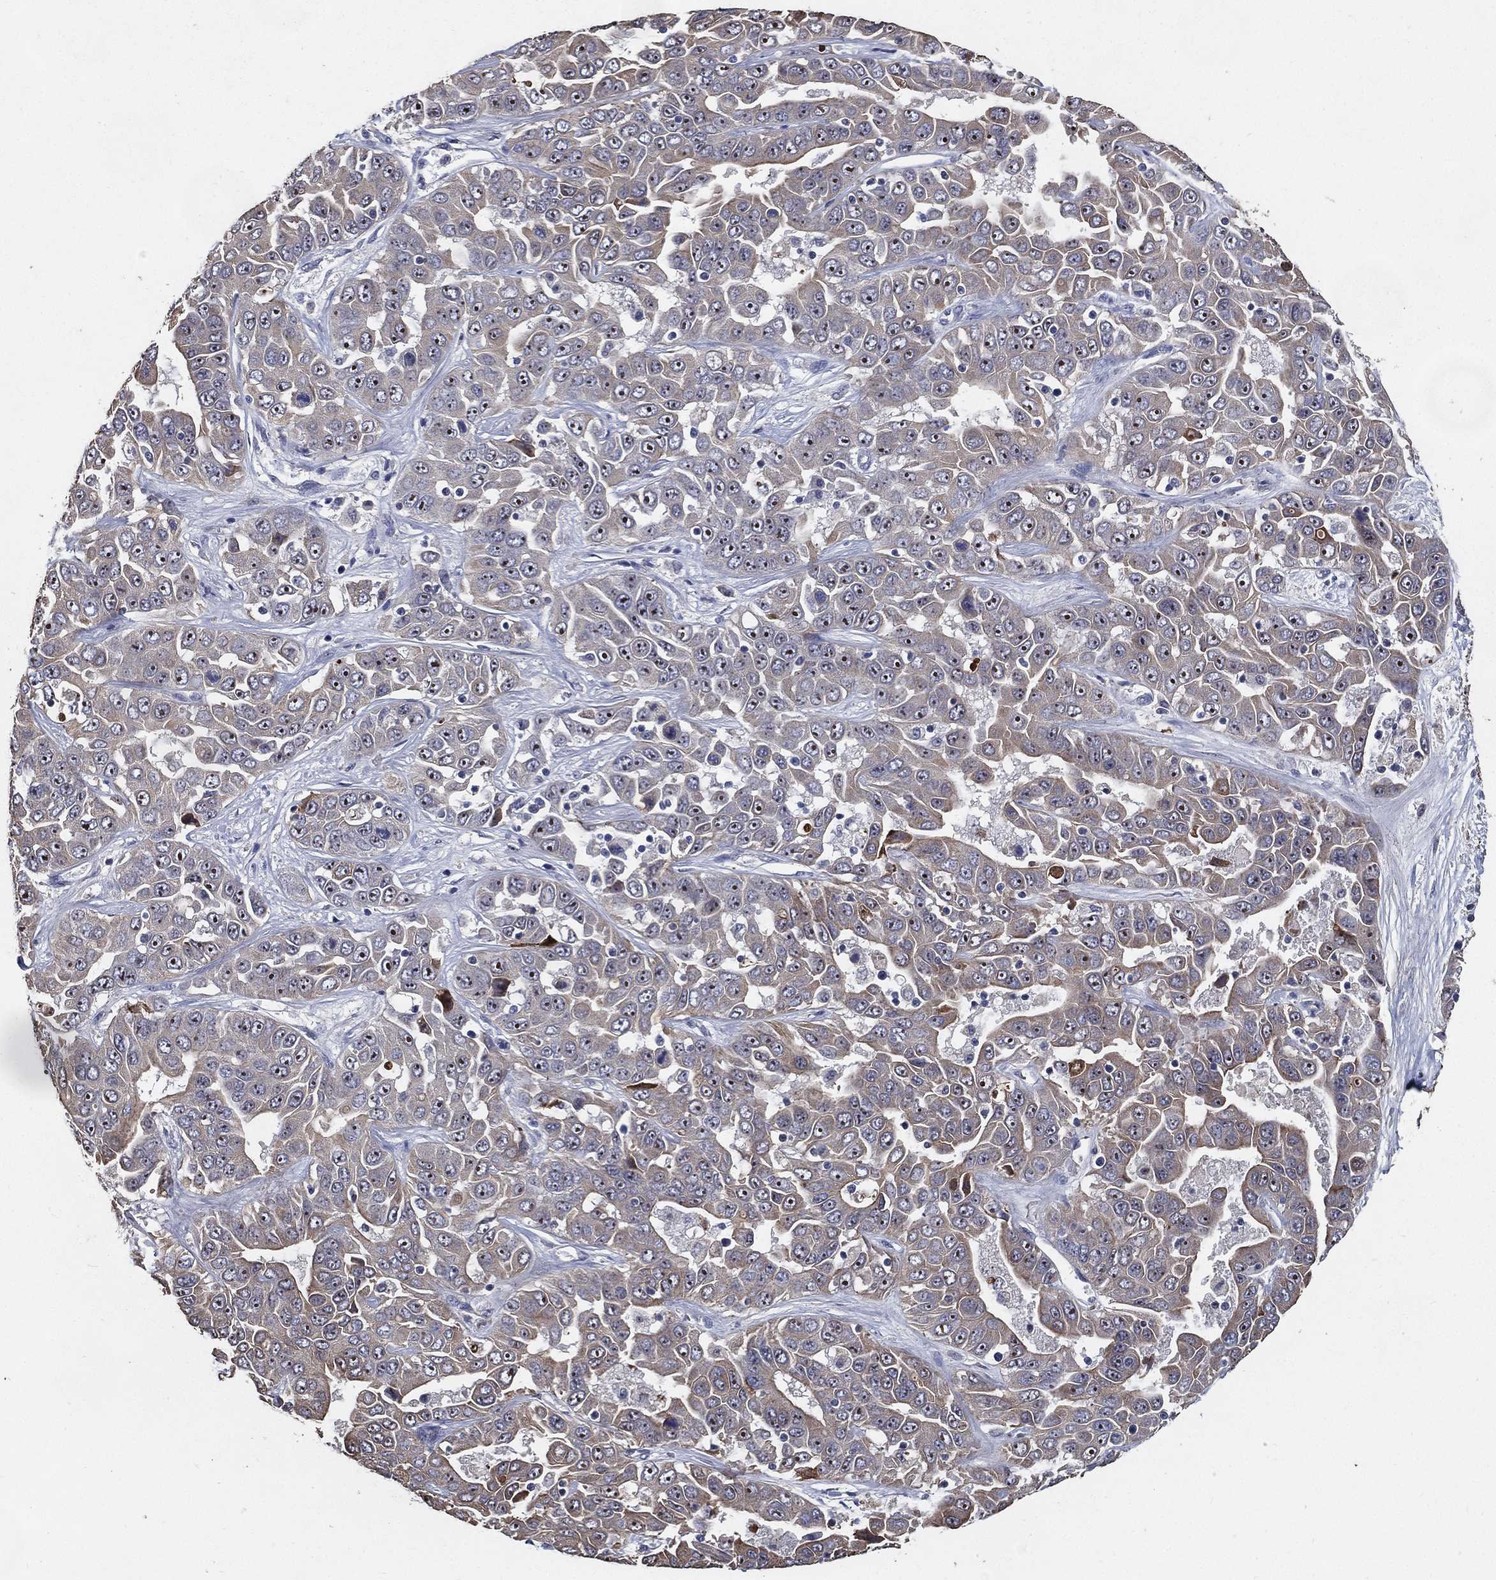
{"staining": {"intensity": "moderate", "quantity": "<25%", "location": "nuclear"}, "tissue": "liver cancer", "cell_type": "Tumor cells", "image_type": "cancer", "snomed": [{"axis": "morphology", "description": "Cholangiocarcinoma"}, {"axis": "topography", "description": "Liver"}], "caption": "Protein staining reveals moderate nuclear expression in about <25% of tumor cells in cholangiocarcinoma (liver). Nuclei are stained in blue.", "gene": "EFNA1", "patient": {"sex": "female", "age": 52}}